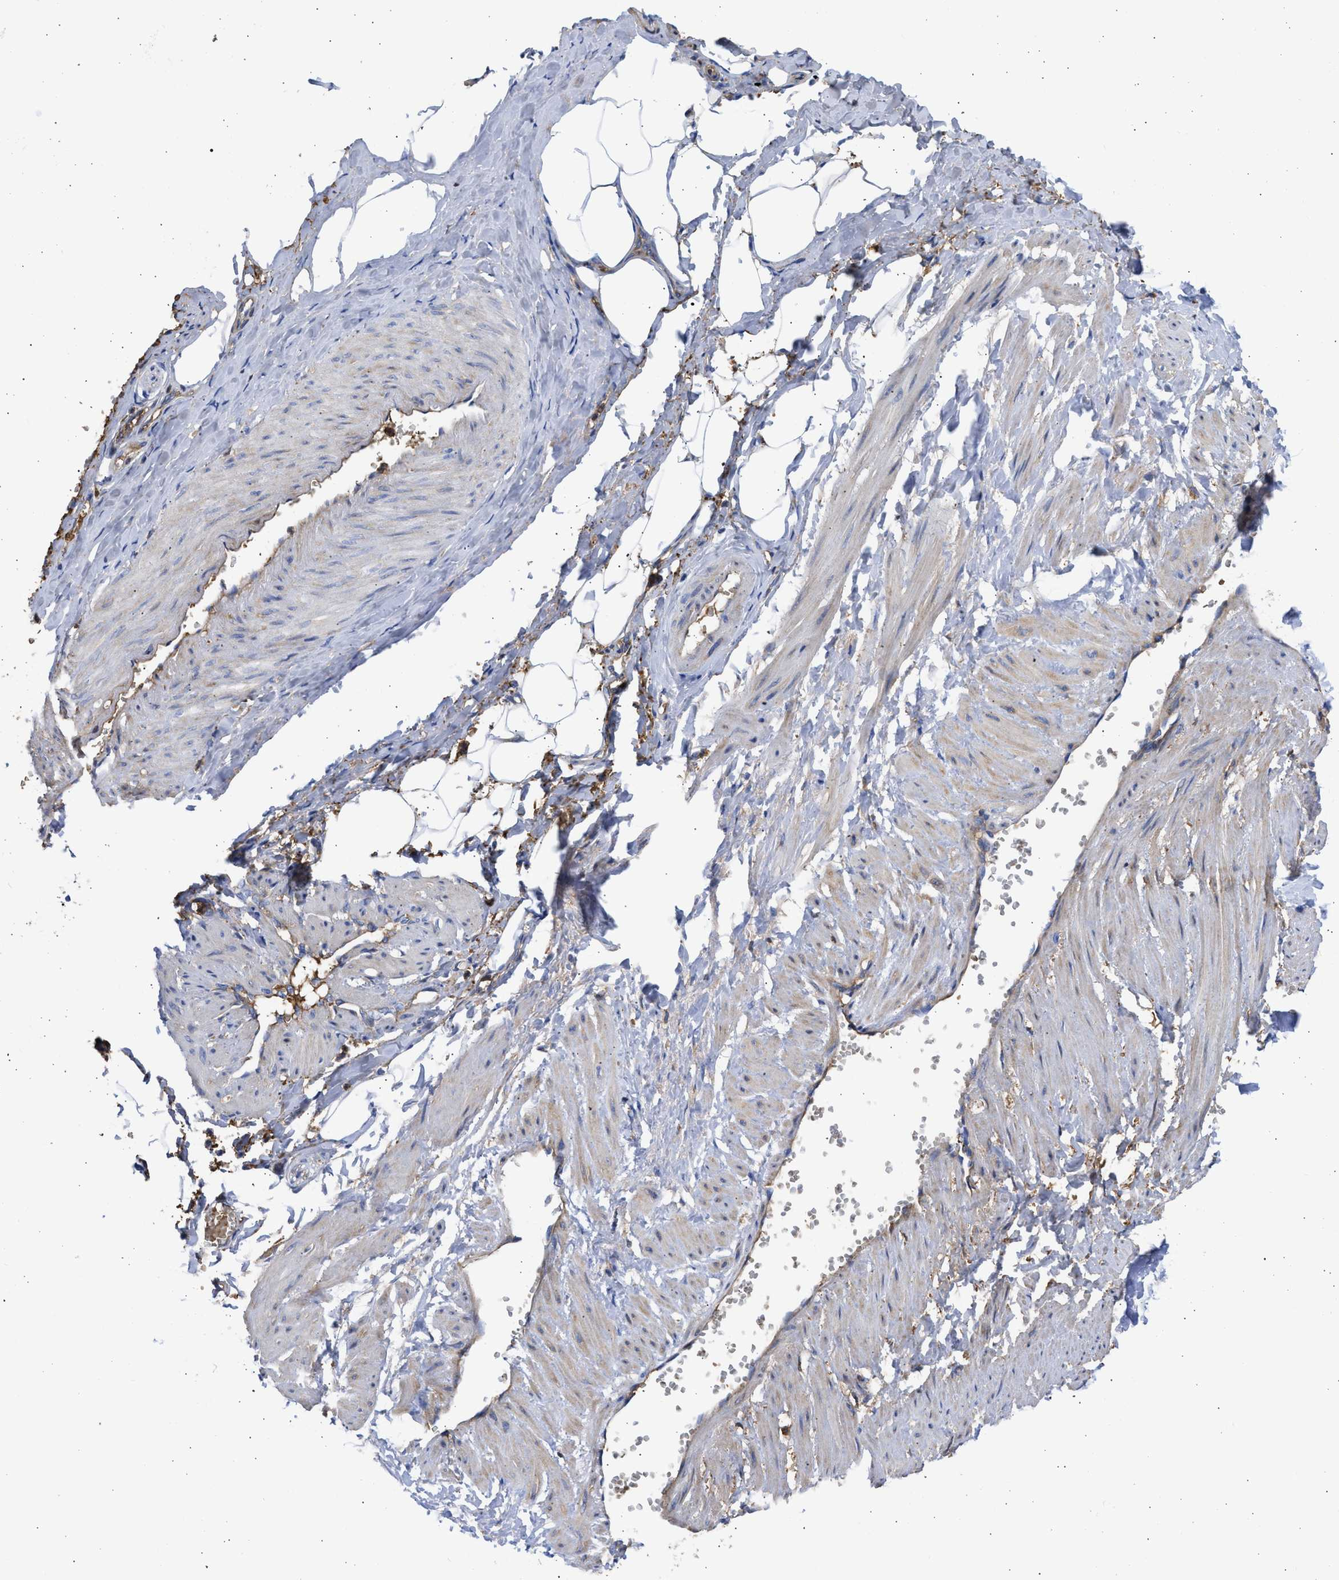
{"staining": {"intensity": "negative", "quantity": "none", "location": "none"}, "tissue": "adipose tissue", "cell_type": "Adipocytes", "image_type": "normal", "snomed": [{"axis": "morphology", "description": "Normal tissue, NOS"}, {"axis": "topography", "description": "Soft tissue"}, {"axis": "topography", "description": "Vascular tissue"}], "caption": "Normal adipose tissue was stained to show a protein in brown. There is no significant positivity in adipocytes.", "gene": "BTG3", "patient": {"sex": "female", "age": 35}}